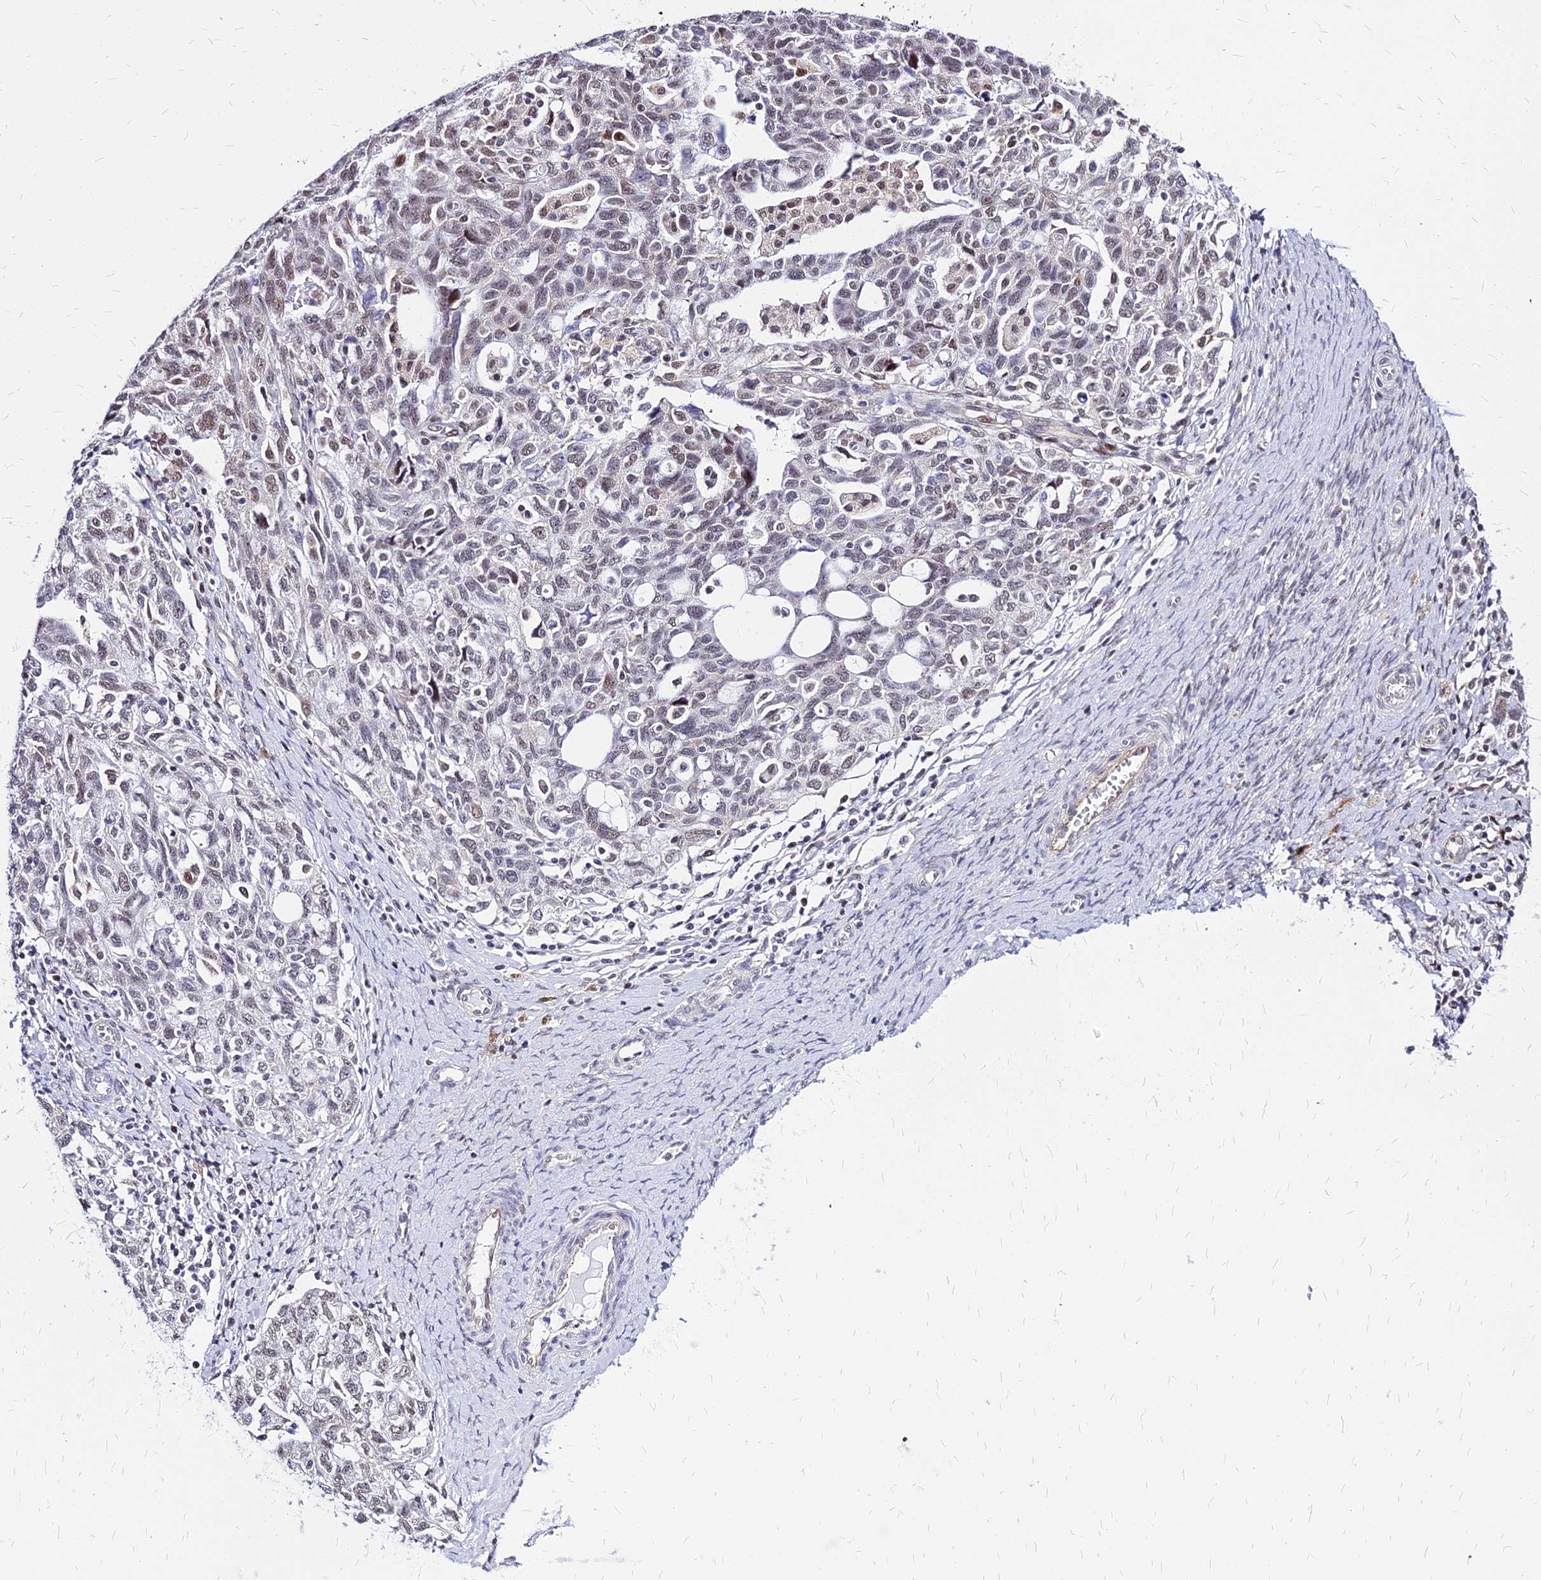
{"staining": {"intensity": "moderate", "quantity": "25%-75%", "location": "nuclear"}, "tissue": "ovarian cancer", "cell_type": "Tumor cells", "image_type": "cancer", "snomed": [{"axis": "morphology", "description": "Carcinoma, NOS"}, {"axis": "morphology", "description": "Cystadenocarcinoma, serous, NOS"}, {"axis": "topography", "description": "Ovary"}], "caption": "IHC staining of ovarian carcinoma, which displays medium levels of moderate nuclear staining in about 25%-75% of tumor cells indicating moderate nuclear protein positivity. The staining was performed using DAB (3,3'-diaminobenzidine) (brown) for protein detection and nuclei were counterstained in hematoxylin (blue).", "gene": "FDX2", "patient": {"sex": "female", "age": 69}}